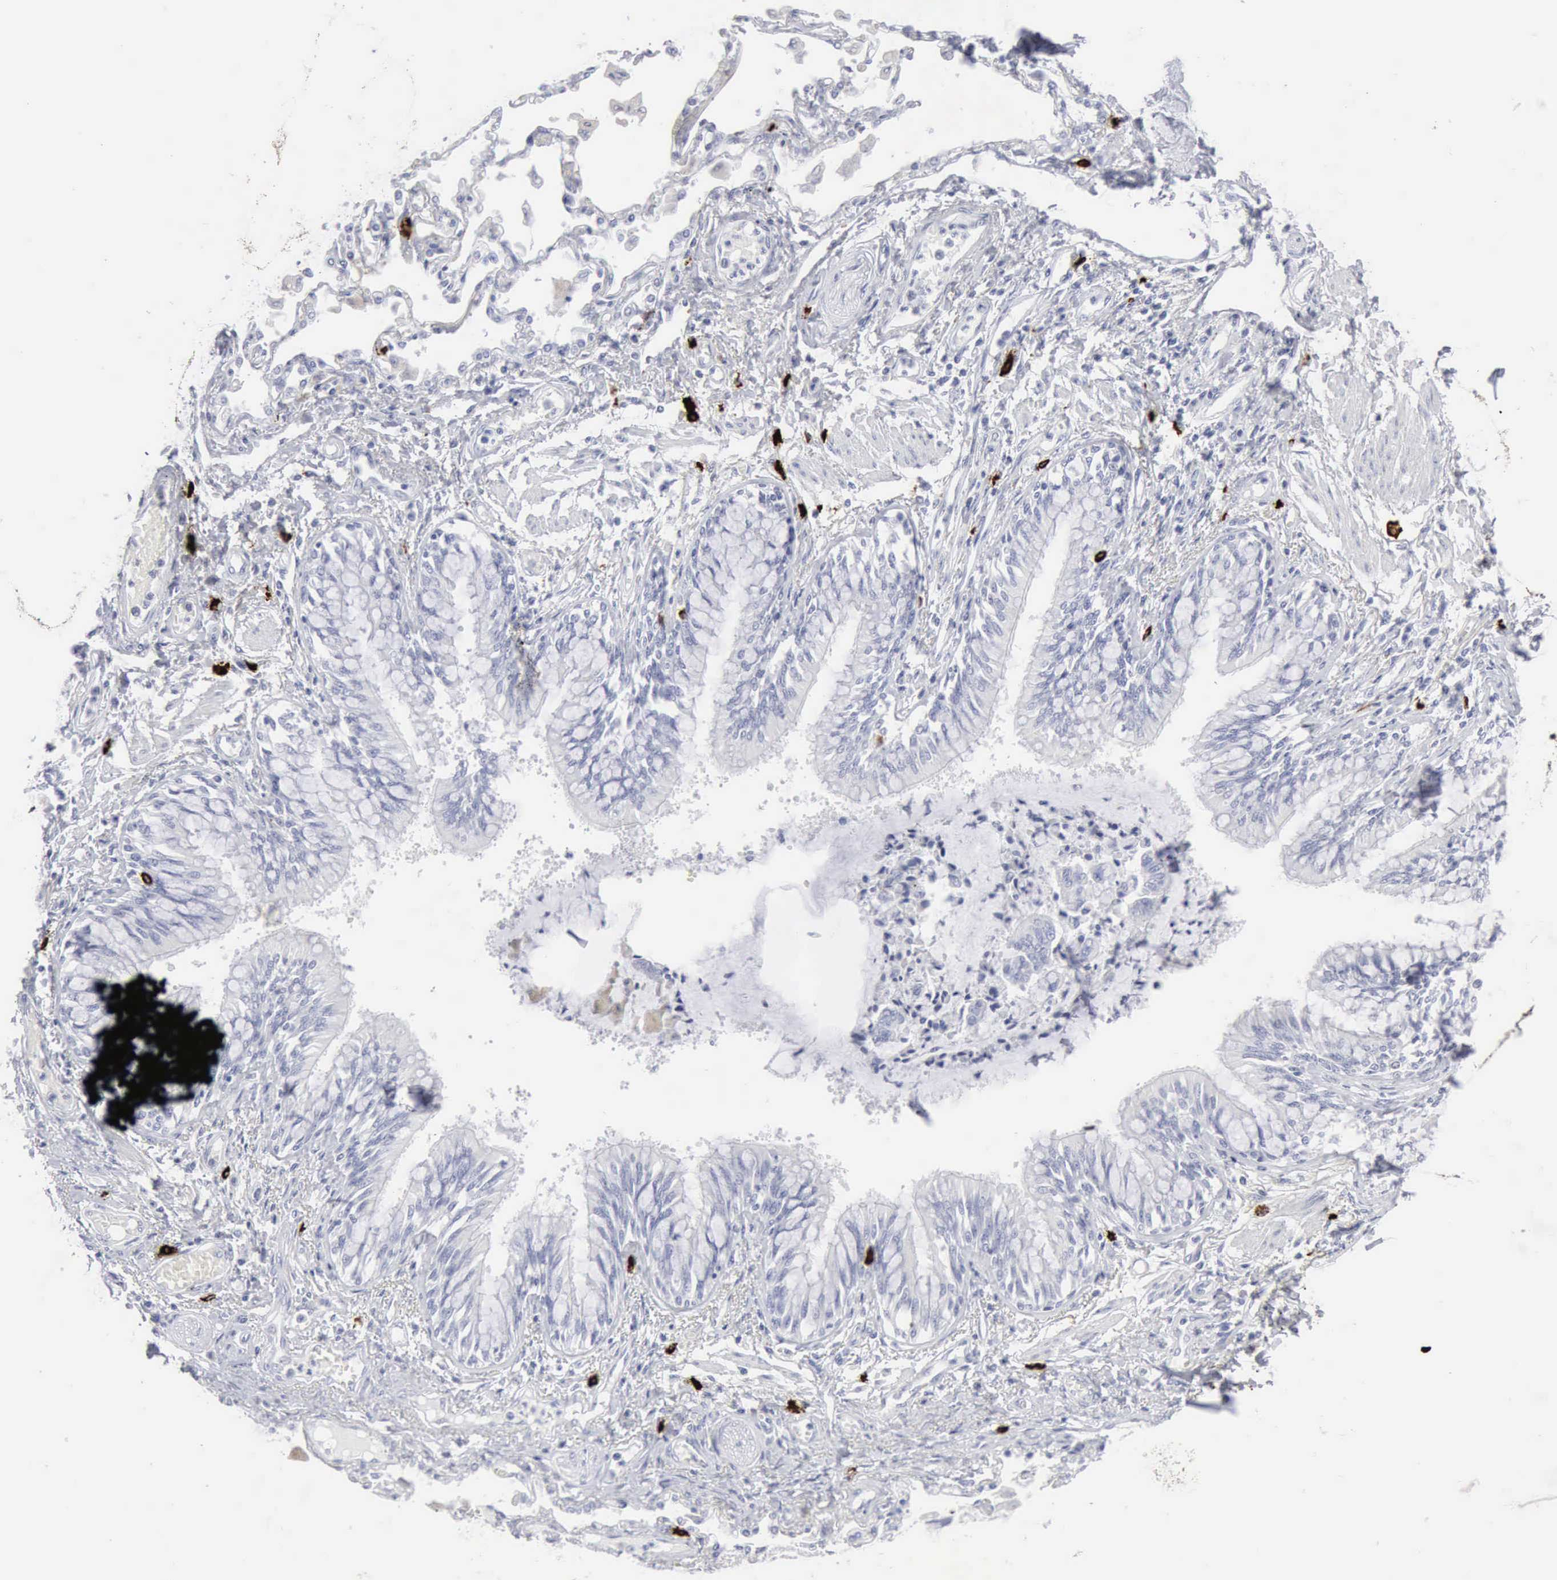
{"staining": {"intensity": "negative", "quantity": "none", "location": "none"}, "tissue": "adipose tissue", "cell_type": "Adipocytes", "image_type": "normal", "snomed": [{"axis": "morphology", "description": "Normal tissue, NOS"}, {"axis": "morphology", "description": "Adenocarcinoma, NOS"}, {"axis": "topography", "description": "Cartilage tissue"}, {"axis": "topography", "description": "Lung"}], "caption": "IHC photomicrograph of benign adipose tissue stained for a protein (brown), which demonstrates no staining in adipocytes. Nuclei are stained in blue.", "gene": "CMA1", "patient": {"sex": "female", "age": 67}}